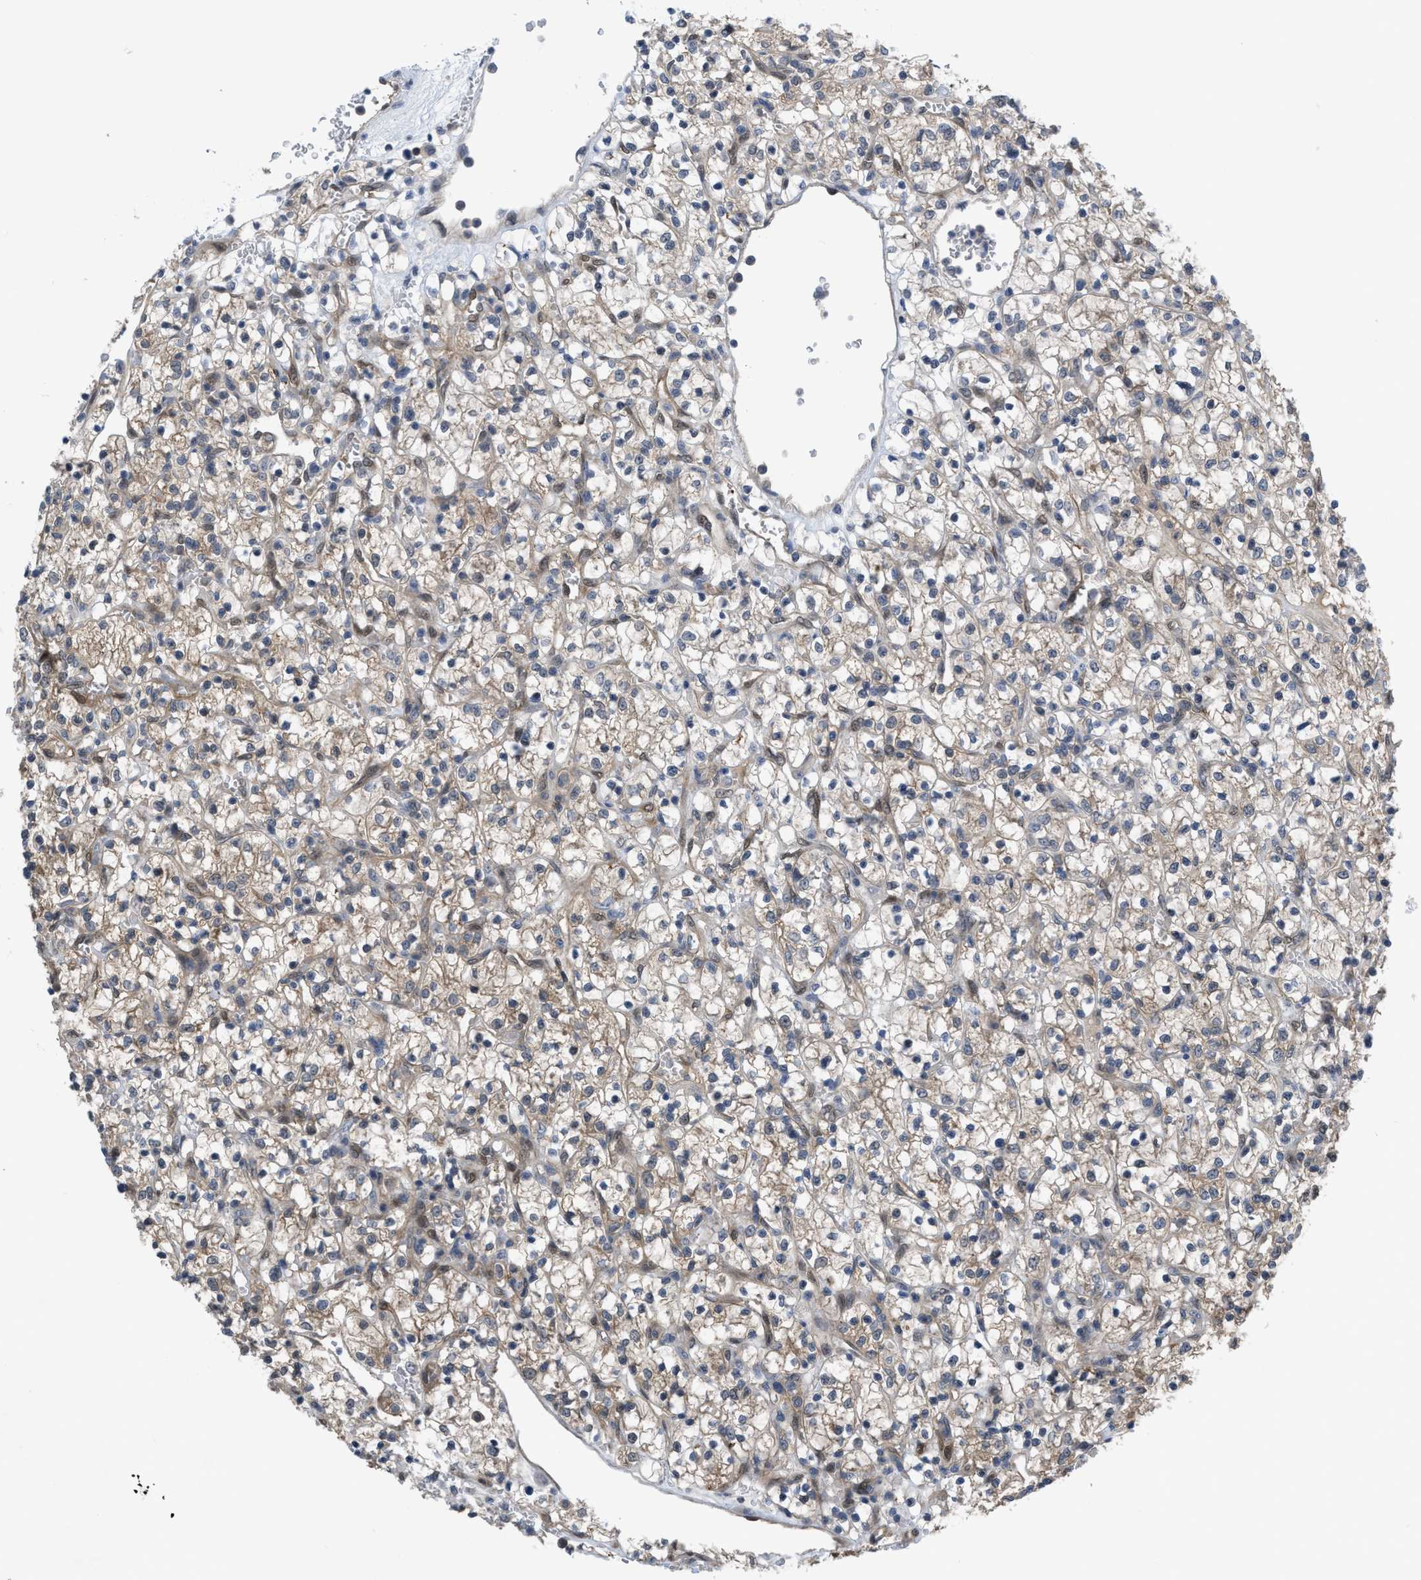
{"staining": {"intensity": "weak", "quantity": ">75%", "location": "cytoplasmic/membranous"}, "tissue": "renal cancer", "cell_type": "Tumor cells", "image_type": "cancer", "snomed": [{"axis": "morphology", "description": "Adenocarcinoma, NOS"}, {"axis": "topography", "description": "Kidney"}], "caption": "Protein expression analysis of renal cancer (adenocarcinoma) demonstrates weak cytoplasmic/membranous staining in approximately >75% of tumor cells. The staining was performed using DAB (3,3'-diaminobenzidine), with brown indicating positive protein expression. Nuclei are stained blue with hematoxylin.", "gene": "LDAF1", "patient": {"sex": "female", "age": 69}}